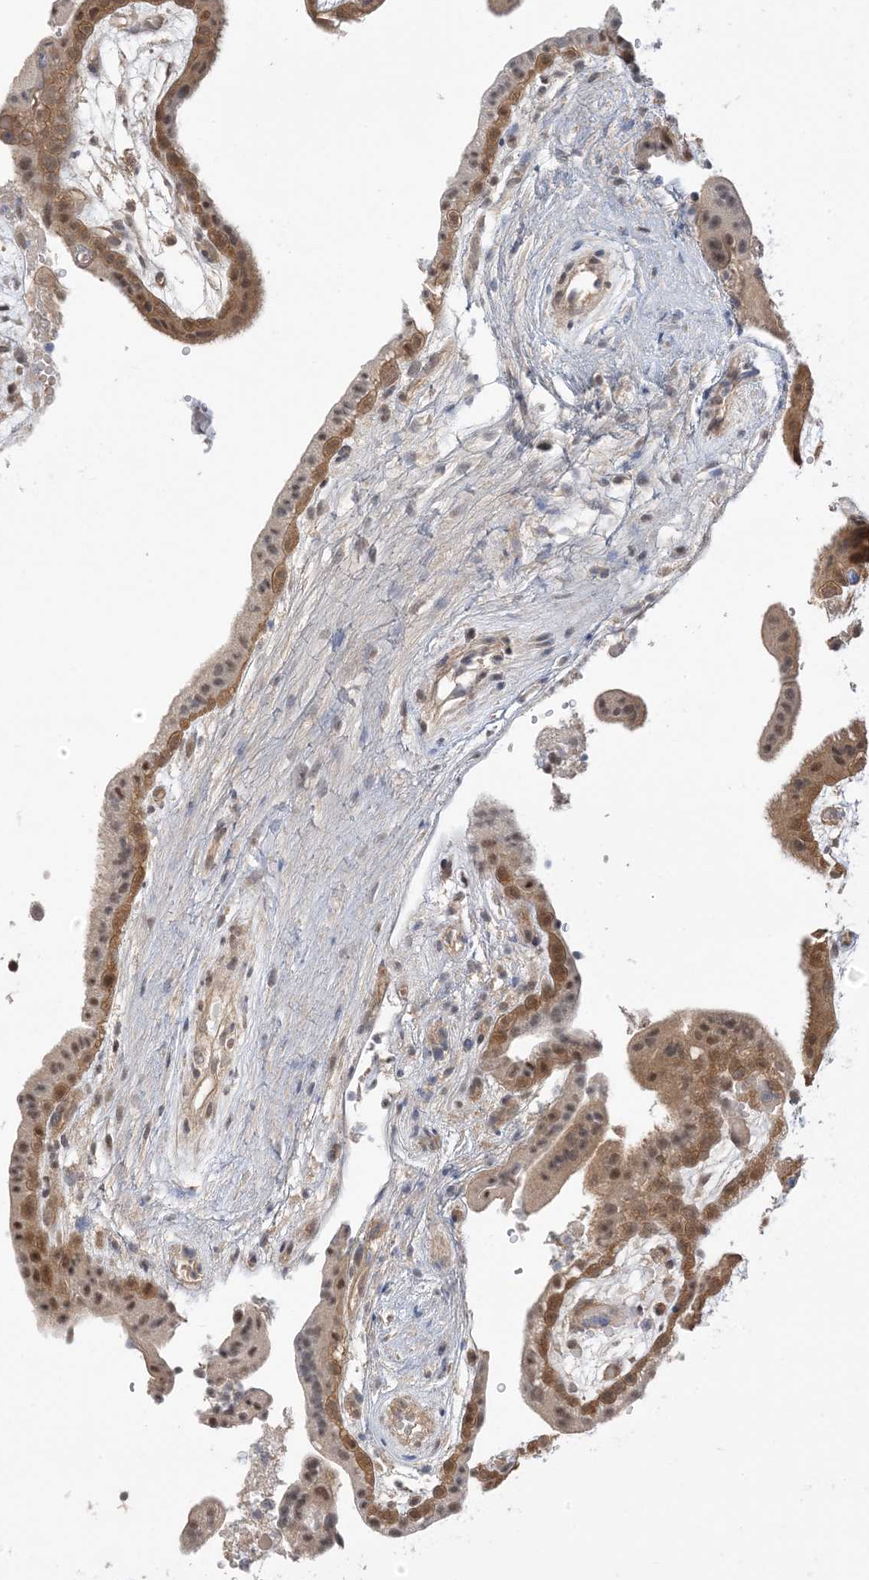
{"staining": {"intensity": "moderate", "quantity": ">75%", "location": "cytoplasmic/membranous,nuclear"}, "tissue": "placenta", "cell_type": "Decidual cells", "image_type": "normal", "snomed": [{"axis": "morphology", "description": "Normal tissue, NOS"}, {"axis": "topography", "description": "Placenta"}], "caption": "This is an image of immunohistochemistry (IHC) staining of benign placenta, which shows moderate positivity in the cytoplasmic/membranous,nuclear of decidual cells.", "gene": "WDR26", "patient": {"sex": "female", "age": 18}}